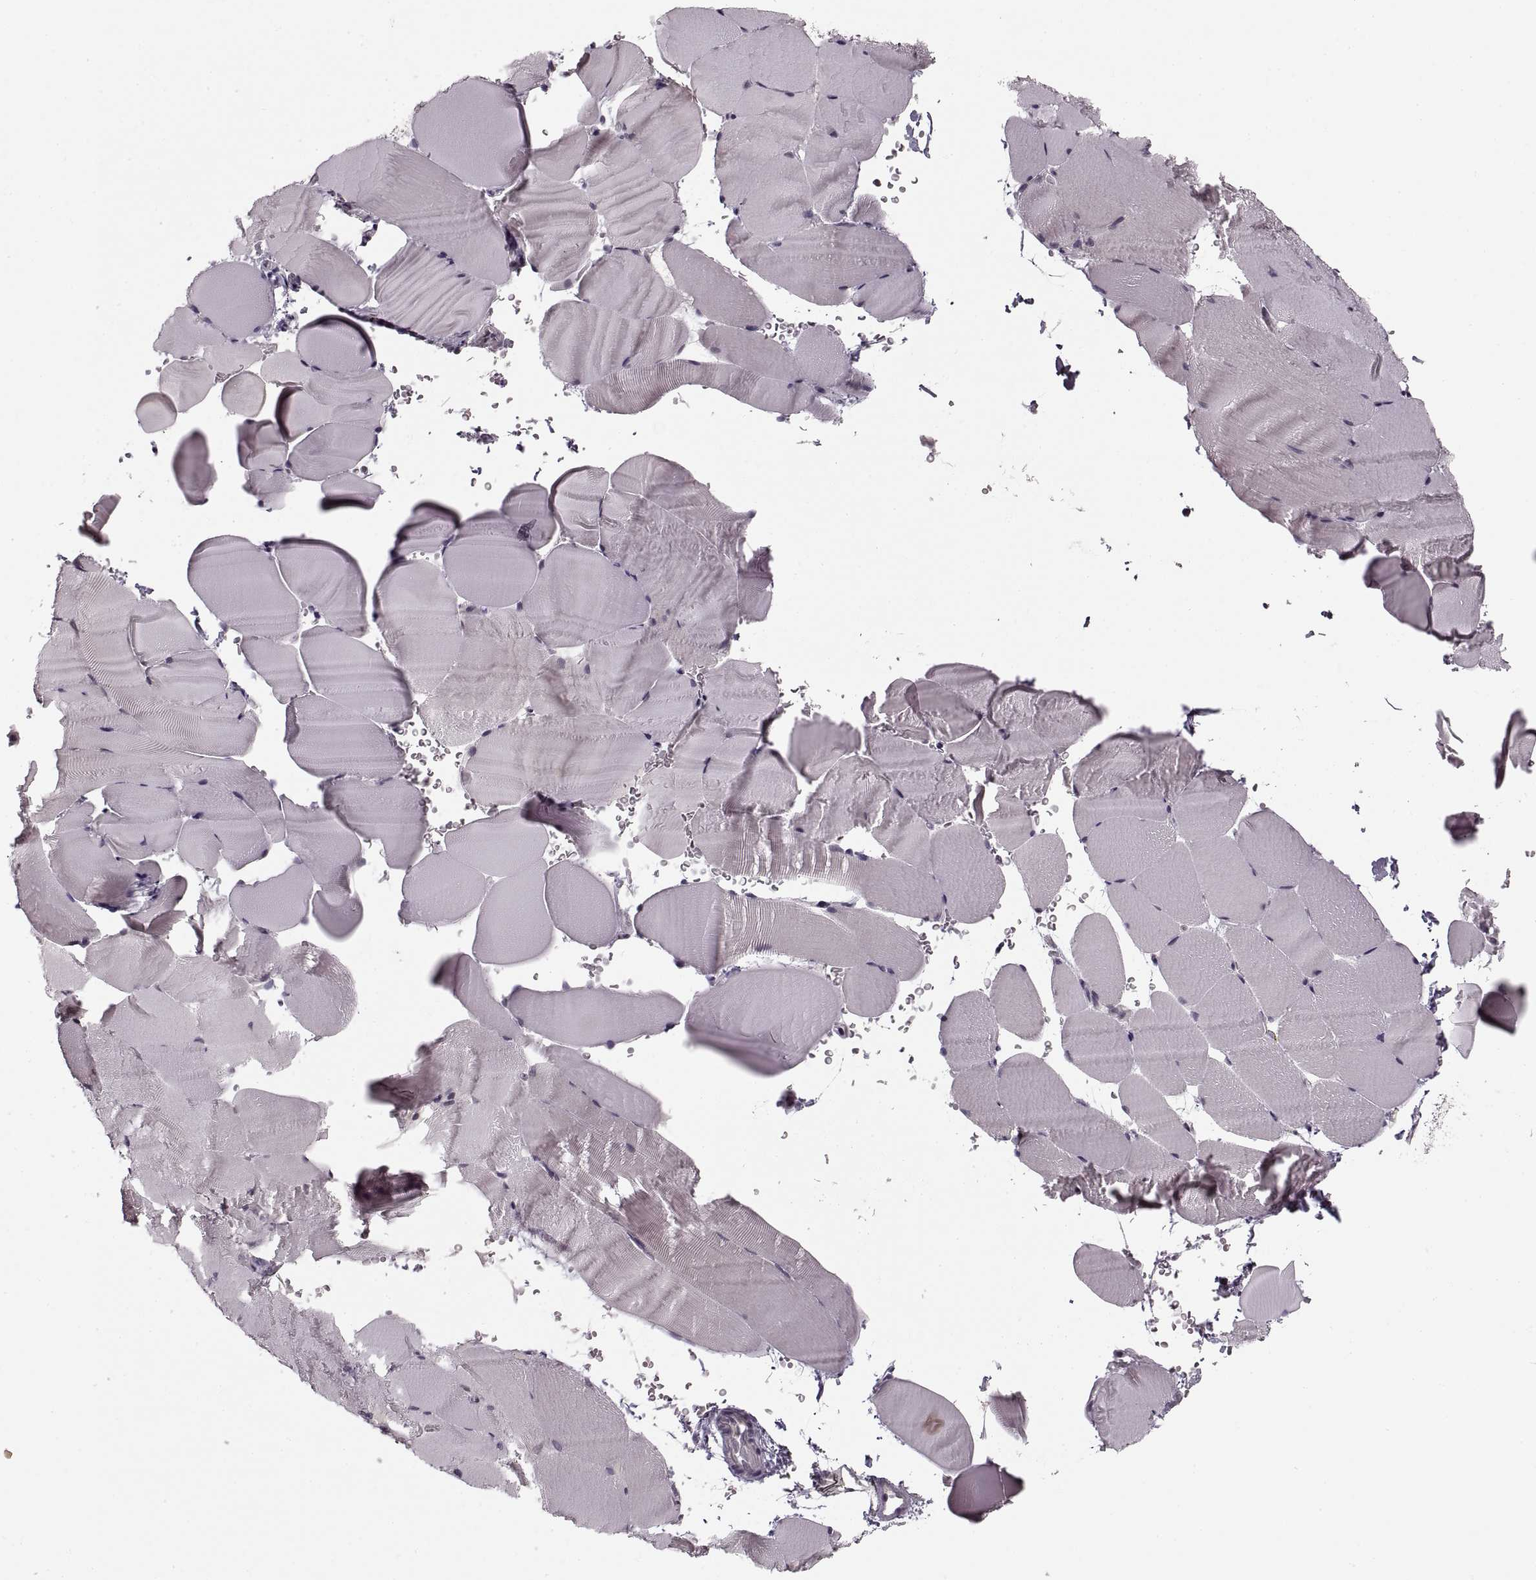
{"staining": {"intensity": "negative", "quantity": "none", "location": "none"}, "tissue": "skeletal muscle", "cell_type": "Myocytes", "image_type": "normal", "snomed": [{"axis": "morphology", "description": "Normal tissue, NOS"}, {"axis": "topography", "description": "Skeletal muscle"}], "caption": "High magnification brightfield microscopy of unremarkable skeletal muscle stained with DAB (brown) and counterstained with hematoxylin (blue): myocytes show no significant expression.", "gene": "ASIC3", "patient": {"sex": "female", "age": 37}}